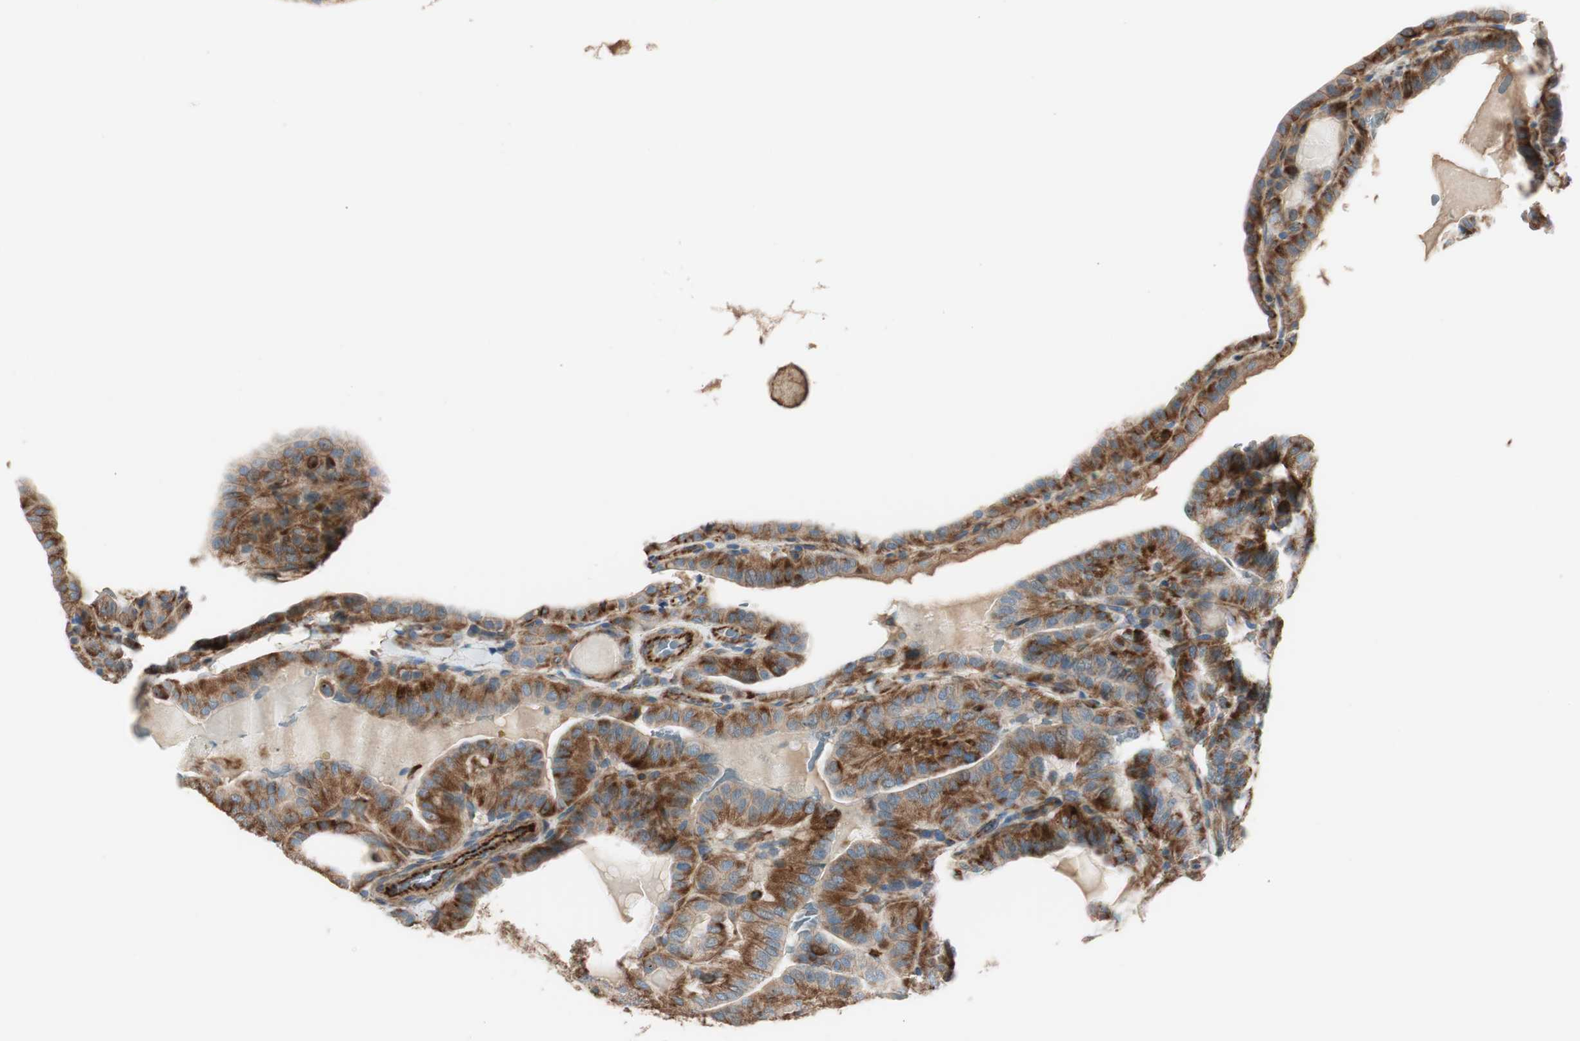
{"staining": {"intensity": "moderate", "quantity": ">75%", "location": "cytoplasmic/membranous"}, "tissue": "thyroid cancer", "cell_type": "Tumor cells", "image_type": "cancer", "snomed": [{"axis": "morphology", "description": "Papillary adenocarcinoma, NOS"}, {"axis": "topography", "description": "Thyroid gland"}], "caption": "This image reveals papillary adenocarcinoma (thyroid) stained with immunohistochemistry (IHC) to label a protein in brown. The cytoplasmic/membranous of tumor cells show moderate positivity for the protein. Nuclei are counter-stained blue.", "gene": "SRCIN1", "patient": {"sex": "male", "age": 77}}